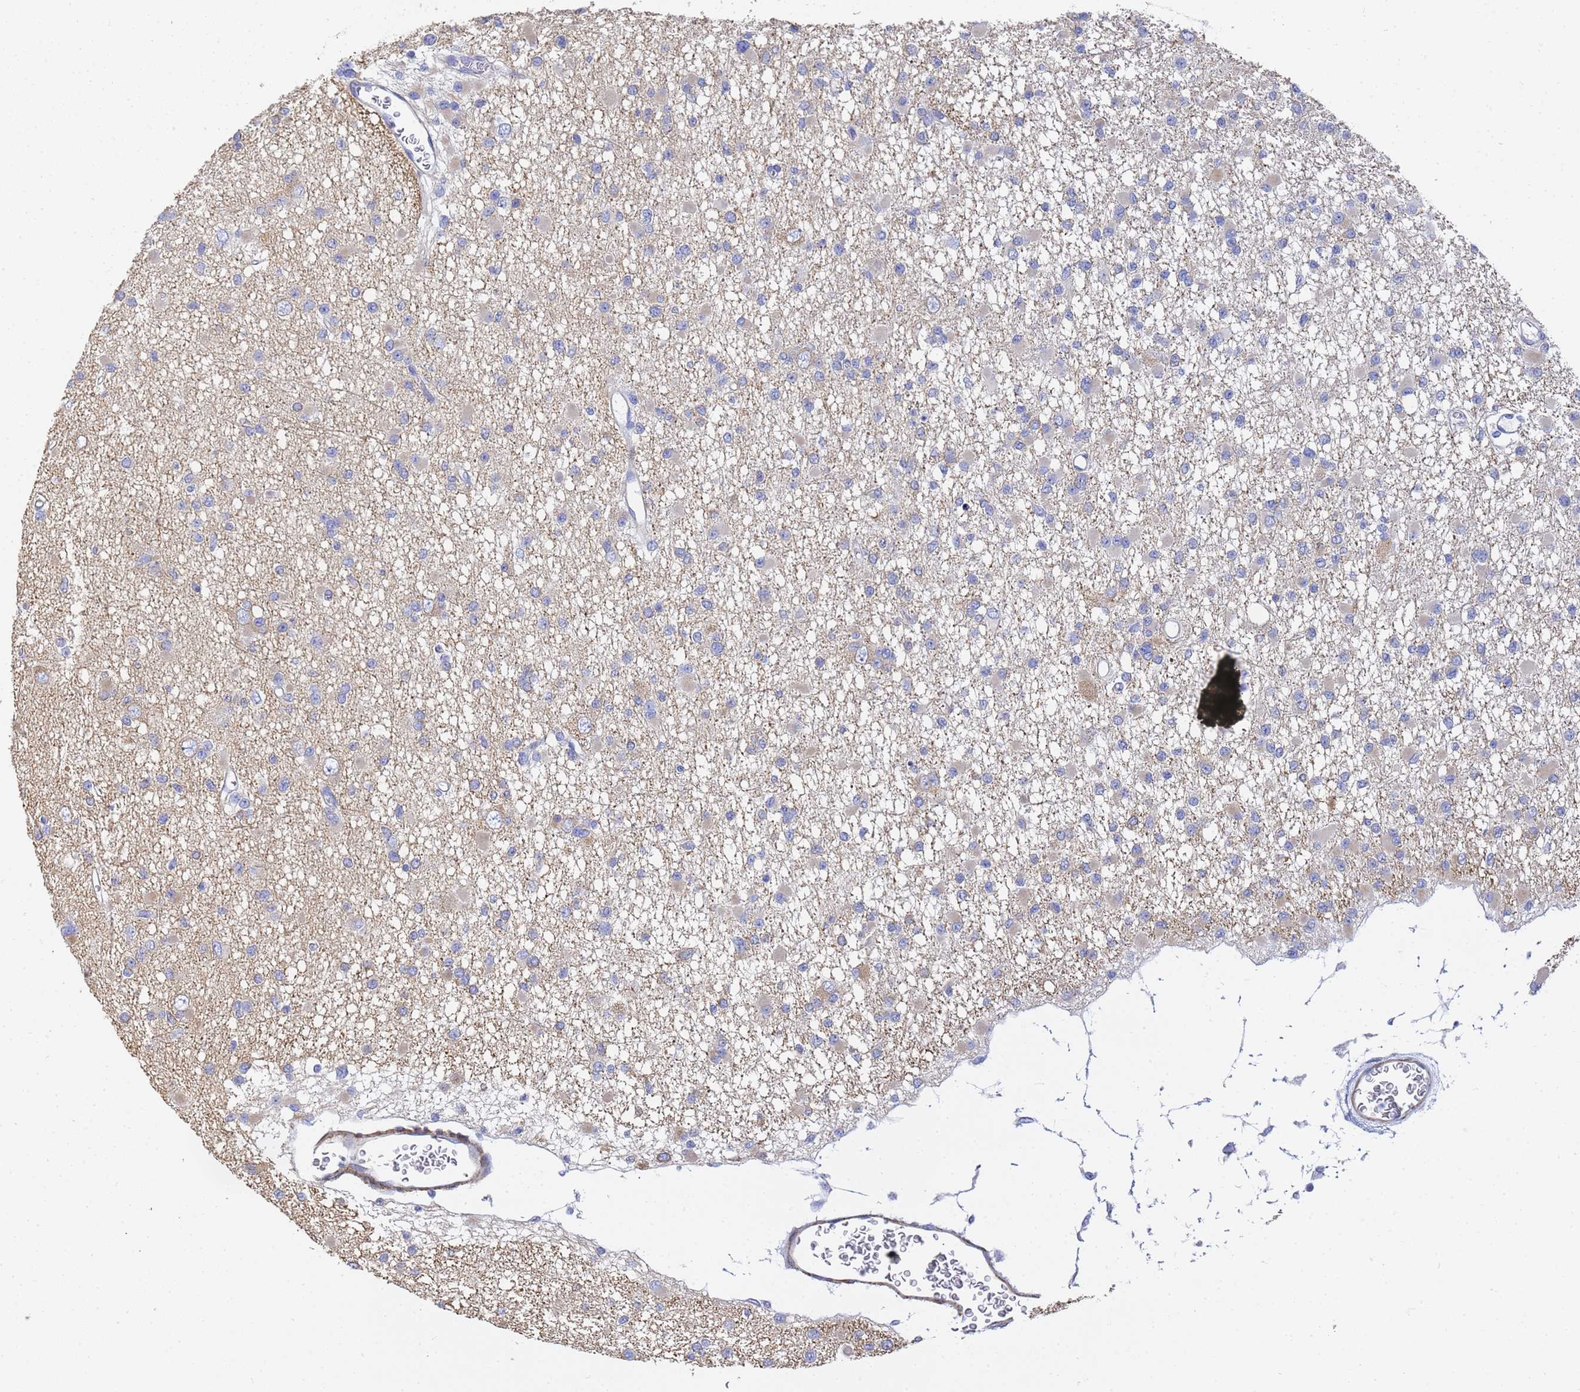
{"staining": {"intensity": "negative", "quantity": "none", "location": "none"}, "tissue": "glioma", "cell_type": "Tumor cells", "image_type": "cancer", "snomed": [{"axis": "morphology", "description": "Glioma, malignant, Low grade"}, {"axis": "topography", "description": "Brain"}], "caption": "Tumor cells show no significant protein expression in glioma.", "gene": "TUBB1", "patient": {"sex": "female", "age": 22}}